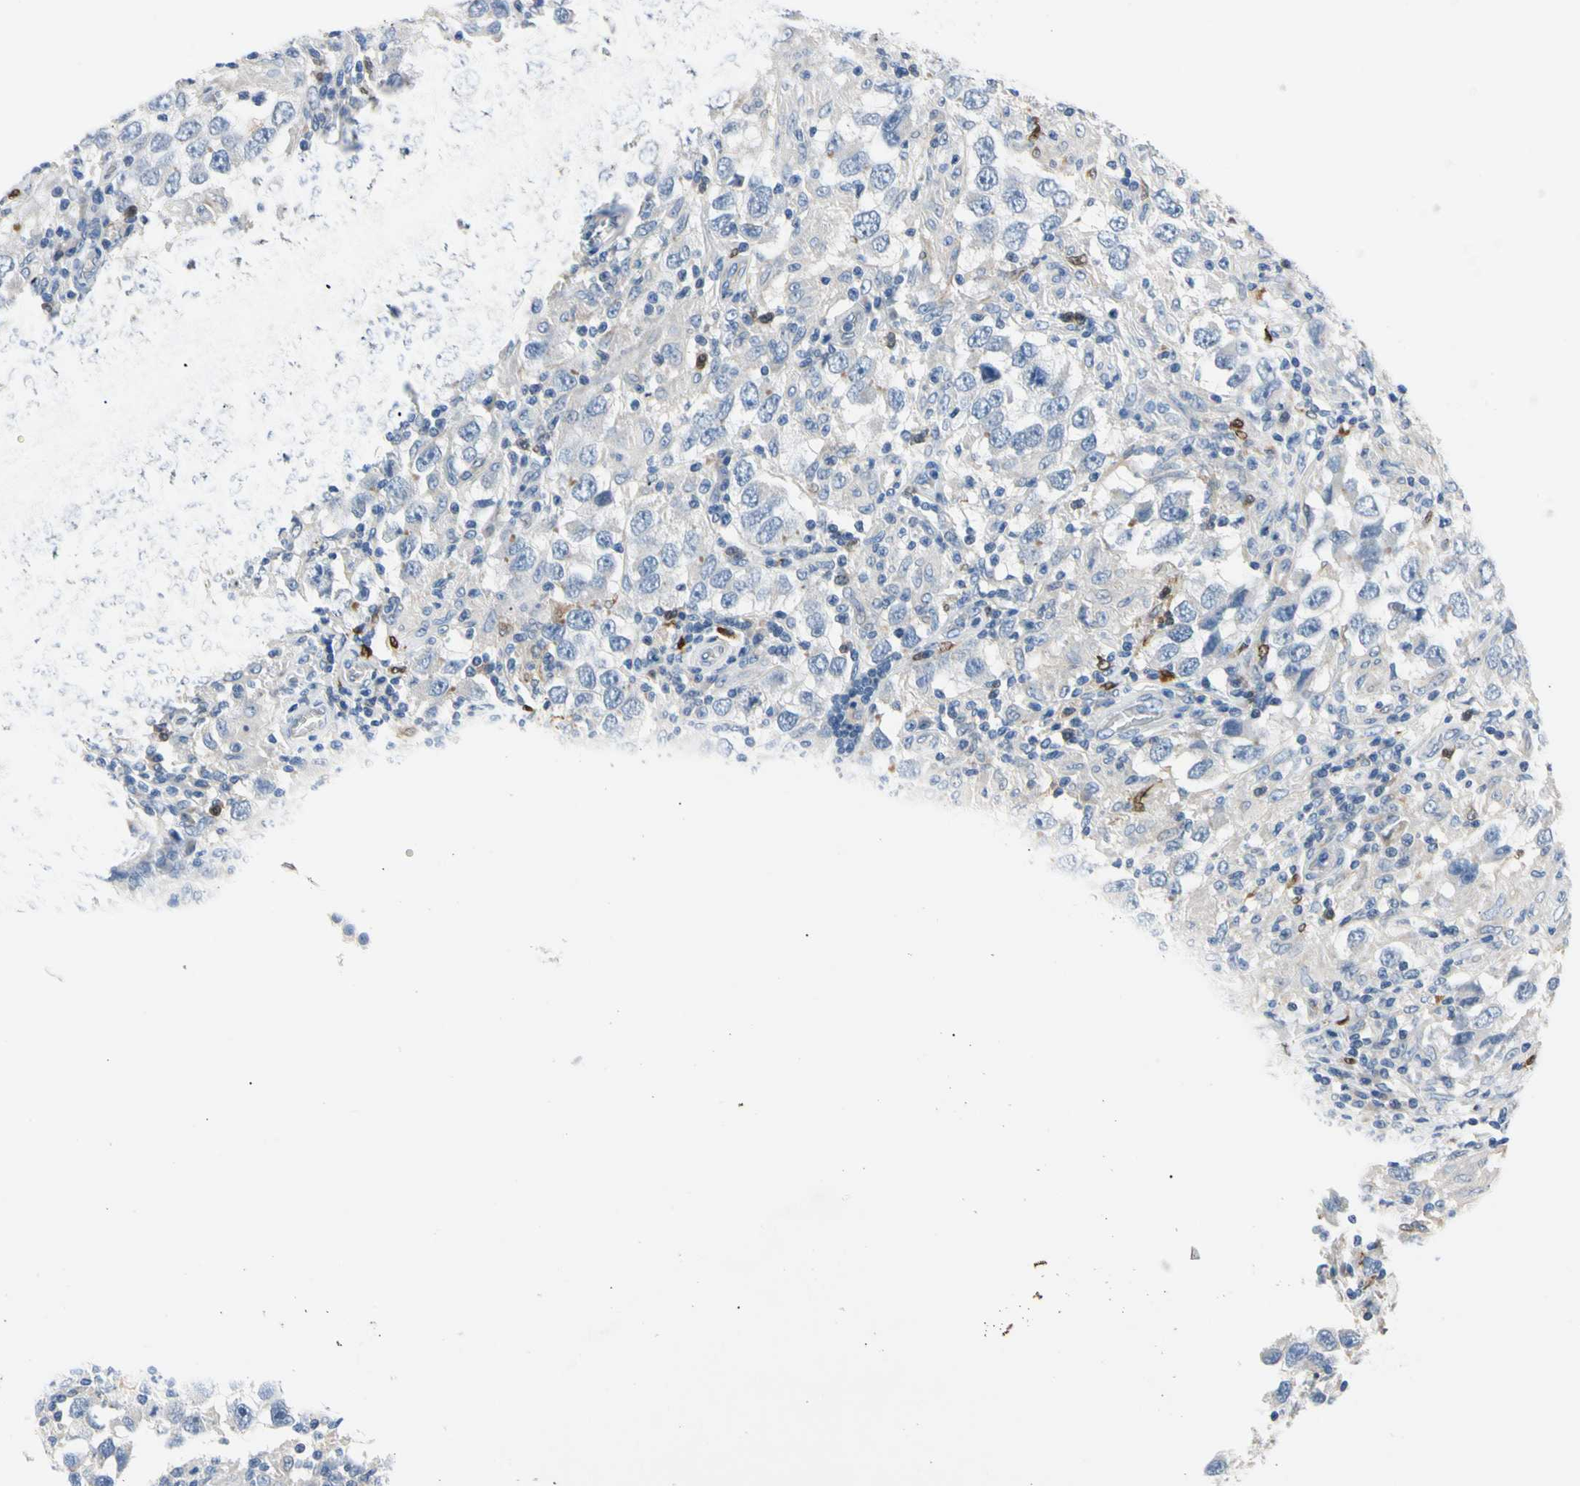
{"staining": {"intensity": "negative", "quantity": "none", "location": "none"}, "tissue": "testis cancer", "cell_type": "Tumor cells", "image_type": "cancer", "snomed": [{"axis": "morphology", "description": "Carcinoma, Embryonal, NOS"}, {"axis": "topography", "description": "Testis"}], "caption": "This image is of testis embryonal carcinoma stained with immunohistochemistry to label a protein in brown with the nuclei are counter-stained blue. There is no positivity in tumor cells.", "gene": "TRAF5", "patient": {"sex": "male", "age": 21}}